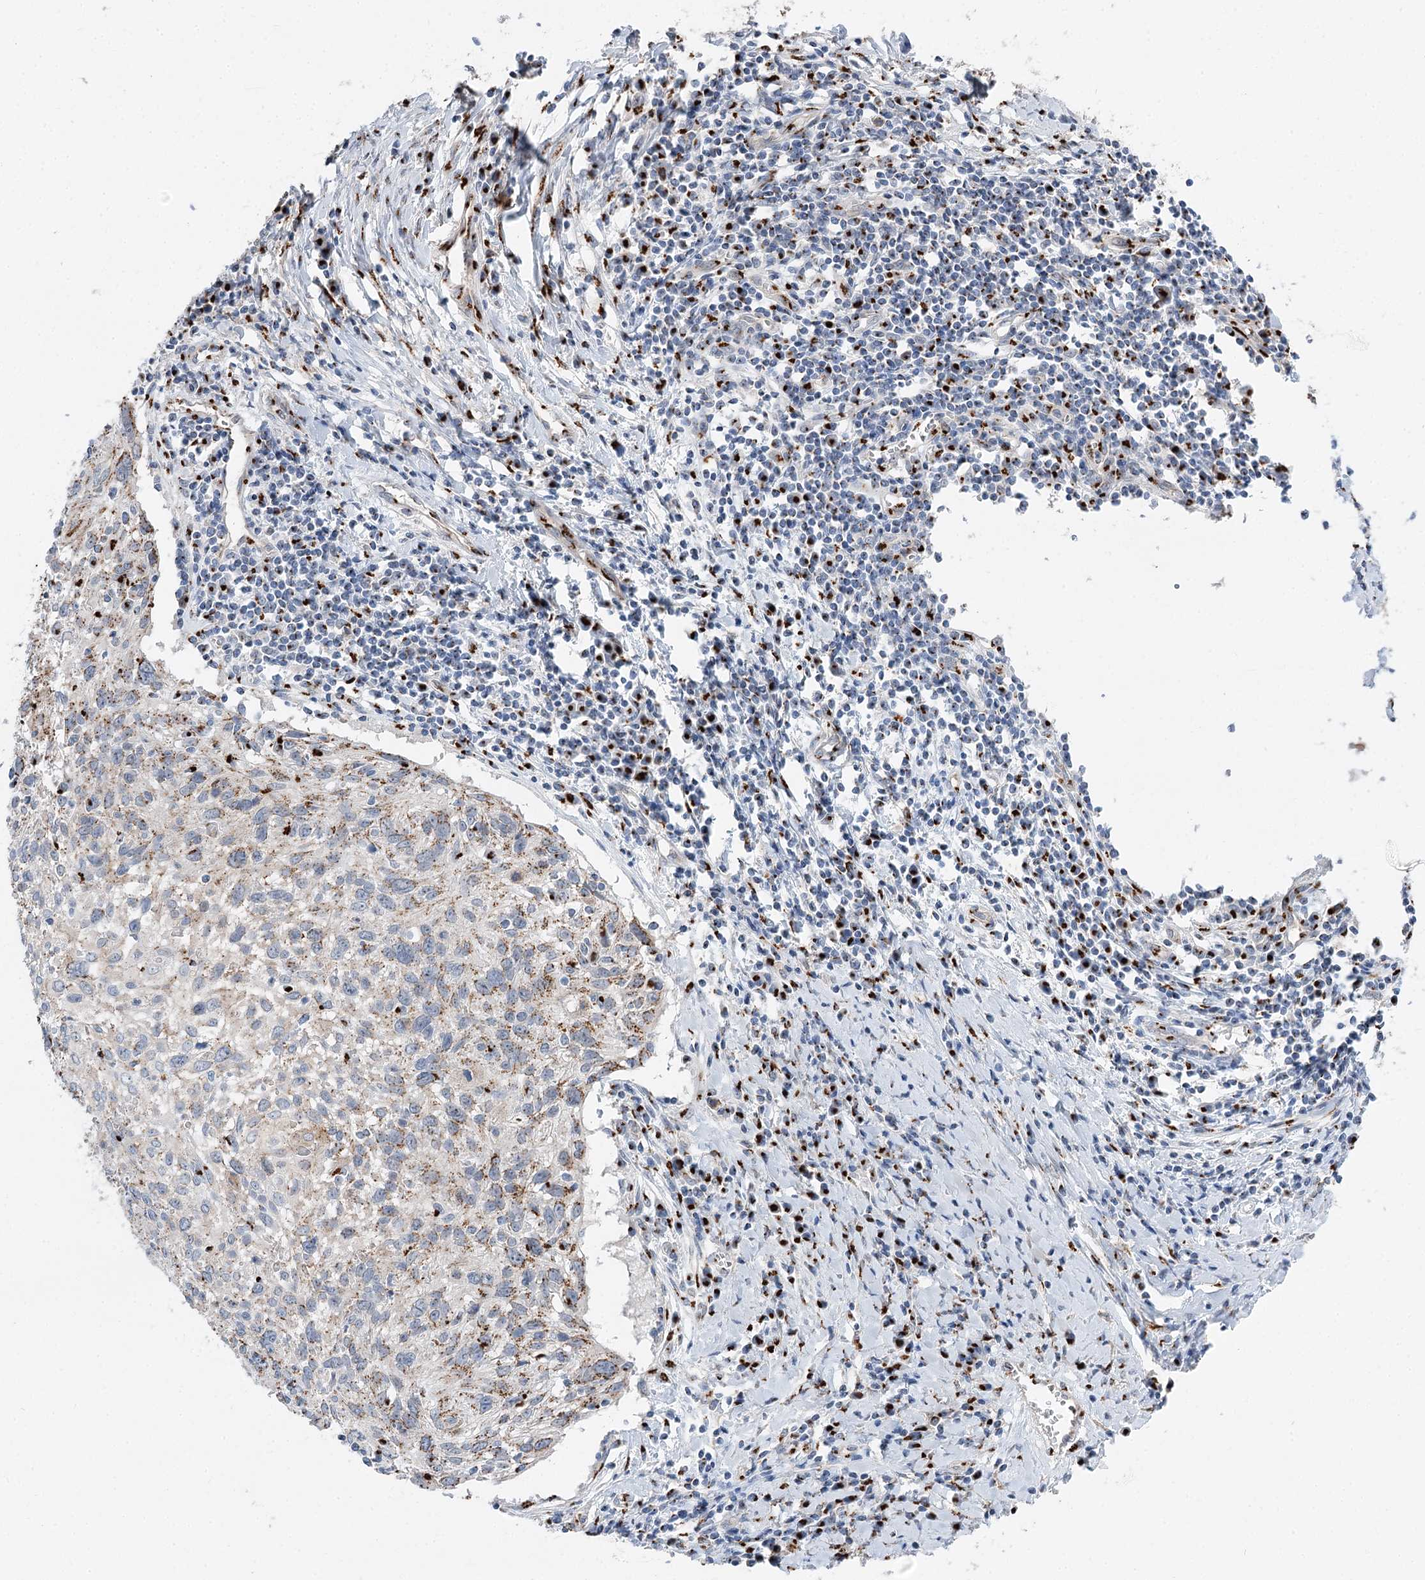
{"staining": {"intensity": "moderate", "quantity": ">75%", "location": "cytoplasmic/membranous"}, "tissue": "cervical cancer", "cell_type": "Tumor cells", "image_type": "cancer", "snomed": [{"axis": "morphology", "description": "Squamous cell carcinoma, NOS"}, {"axis": "topography", "description": "Cervix"}], "caption": "Immunohistochemistry (IHC) of human cervical cancer (squamous cell carcinoma) reveals medium levels of moderate cytoplasmic/membranous positivity in about >75% of tumor cells.", "gene": "TMEM165", "patient": {"sex": "female", "age": 51}}